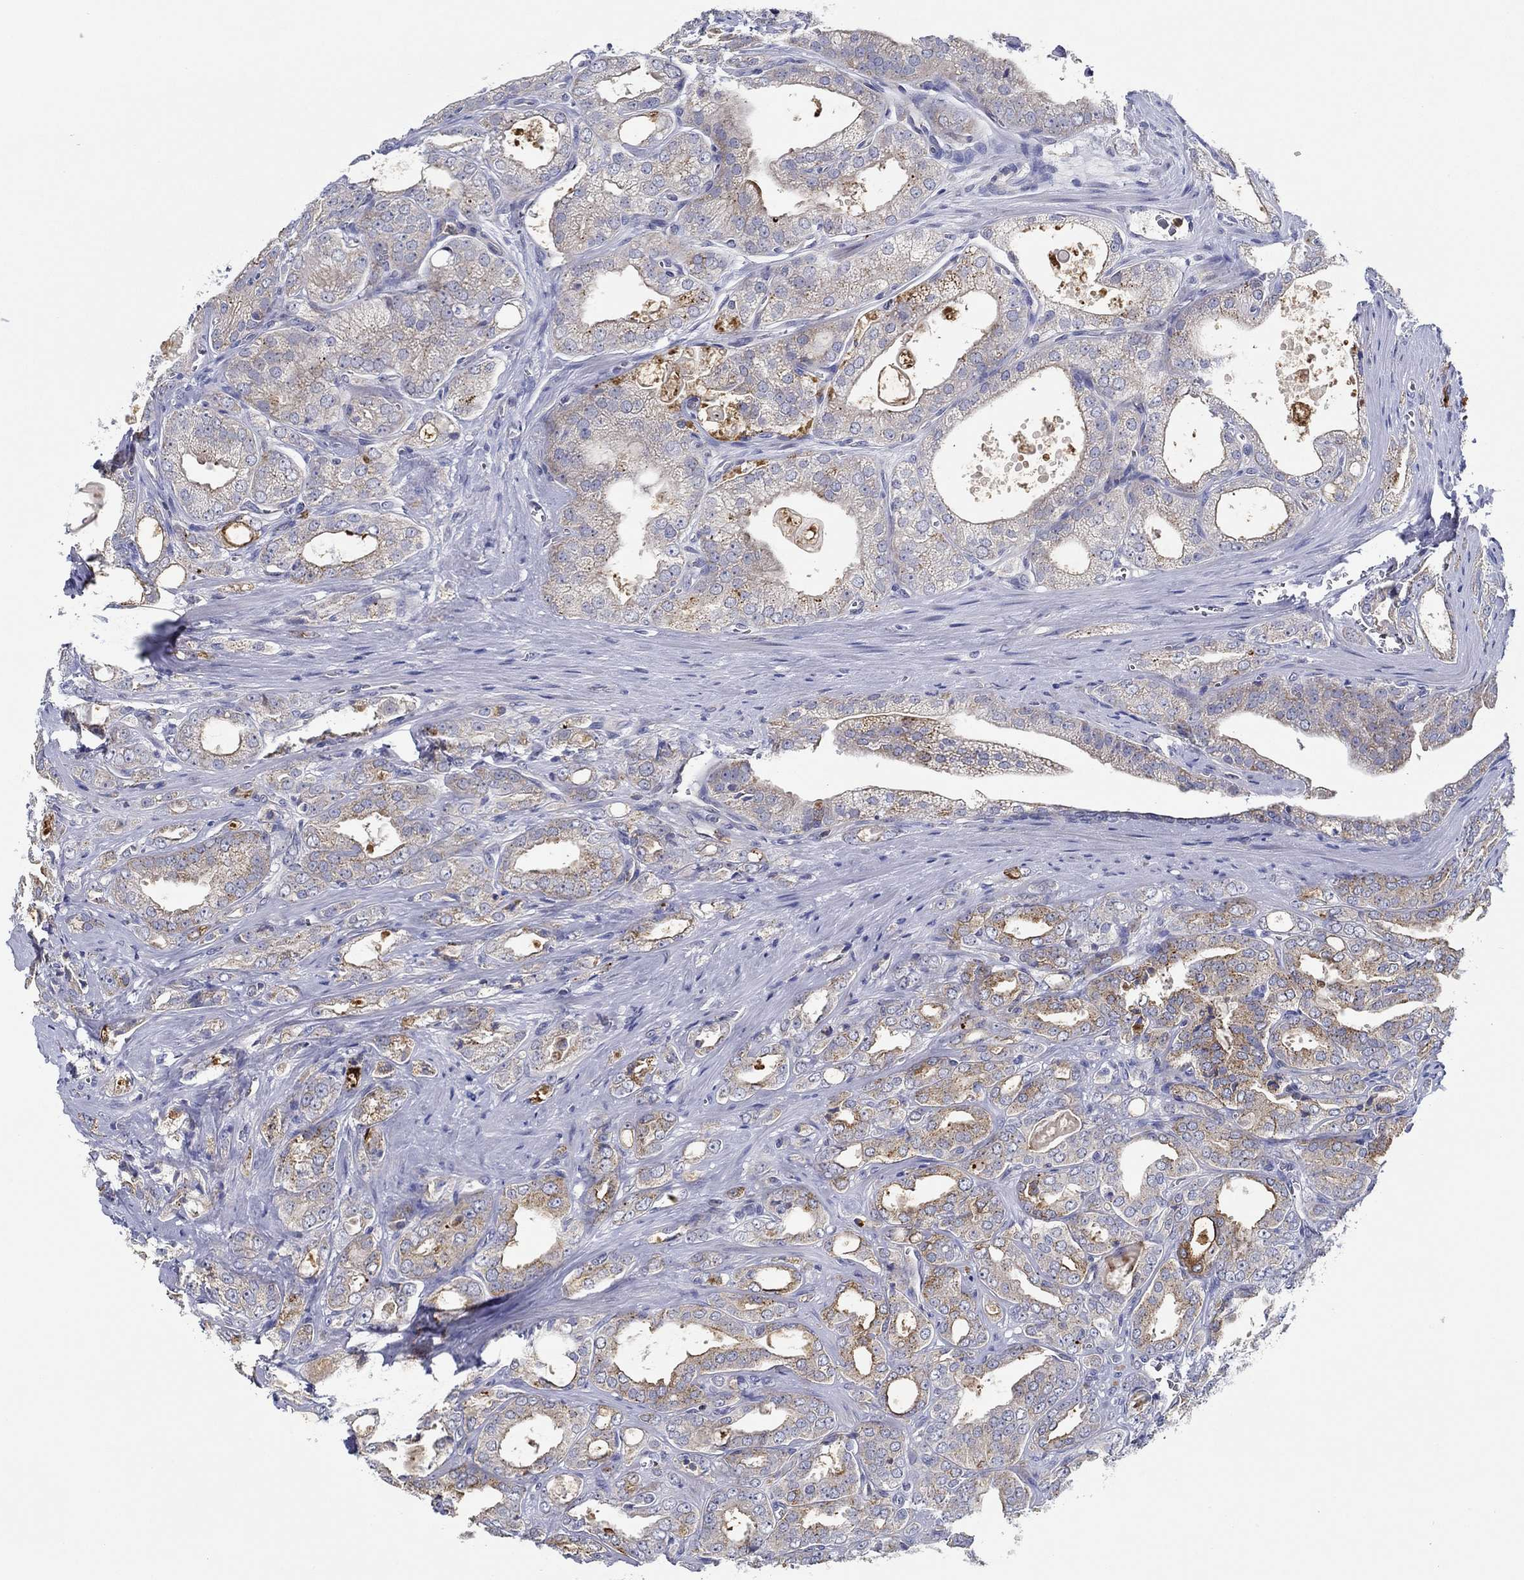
{"staining": {"intensity": "moderate", "quantity": ">75%", "location": "cytoplasmic/membranous"}, "tissue": "prostate cancer", "cell_type": "Tumor cells", "image_type": "cancer", "snomed": [{"axis": "morphology", "description": "Adenocarcinoma, NOS"}, {"axis": "morphology", "description": "Adenocarcinoma, High grade"}, {"axis": "topography", "description": "Prostate"}], "caption": "Protein expression analysis of adenocarcinoma (high-grade) (prostate) exhibits moderate cytoplasmic/membranous staining in about >75% of tumor cells.", "gene": "CFAP61", "patient": {"sex": "male", "age": 70}}